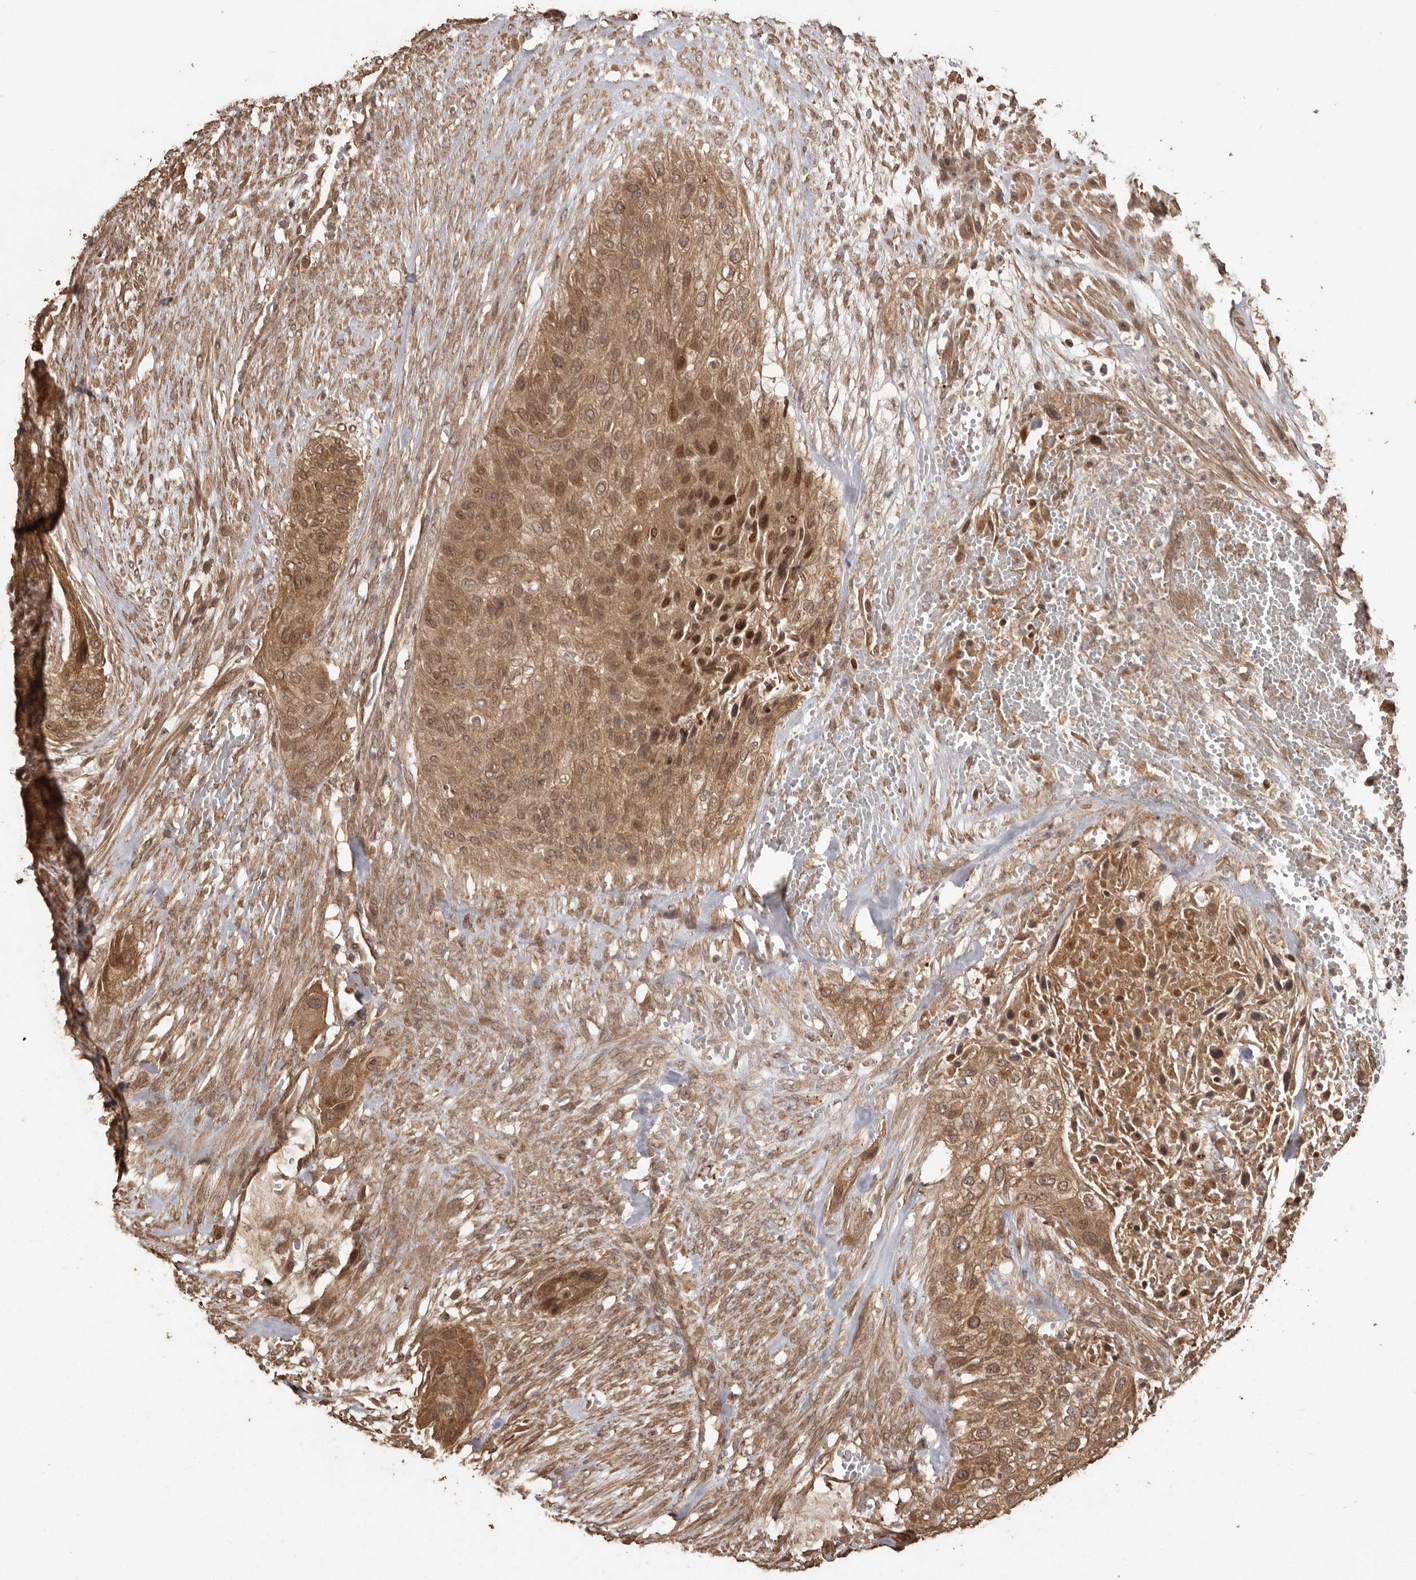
{"staining": {"intensity": "moderate", "quantity": ">75%", "location": "cytoplasmic/membranous,nuclear"}, "tissue": "urothelial cancer", "cell_type": "Tumor cells", "image_type": "cancer", "snomed": [{"axis": "morphology", "description": "Urothelial carcinoma, High grade"}, {"axis": "topography", "description": "Urinary bladder"}], "caption": "Urothelial cancer was stained to show a protein in brown. There is medium levels of moderate cytoplasmic/membranous and nuclear positivity in about >75% of tumor cells.", "gene": "NUP43", "patient": {"sex": "male", "age": 35}}